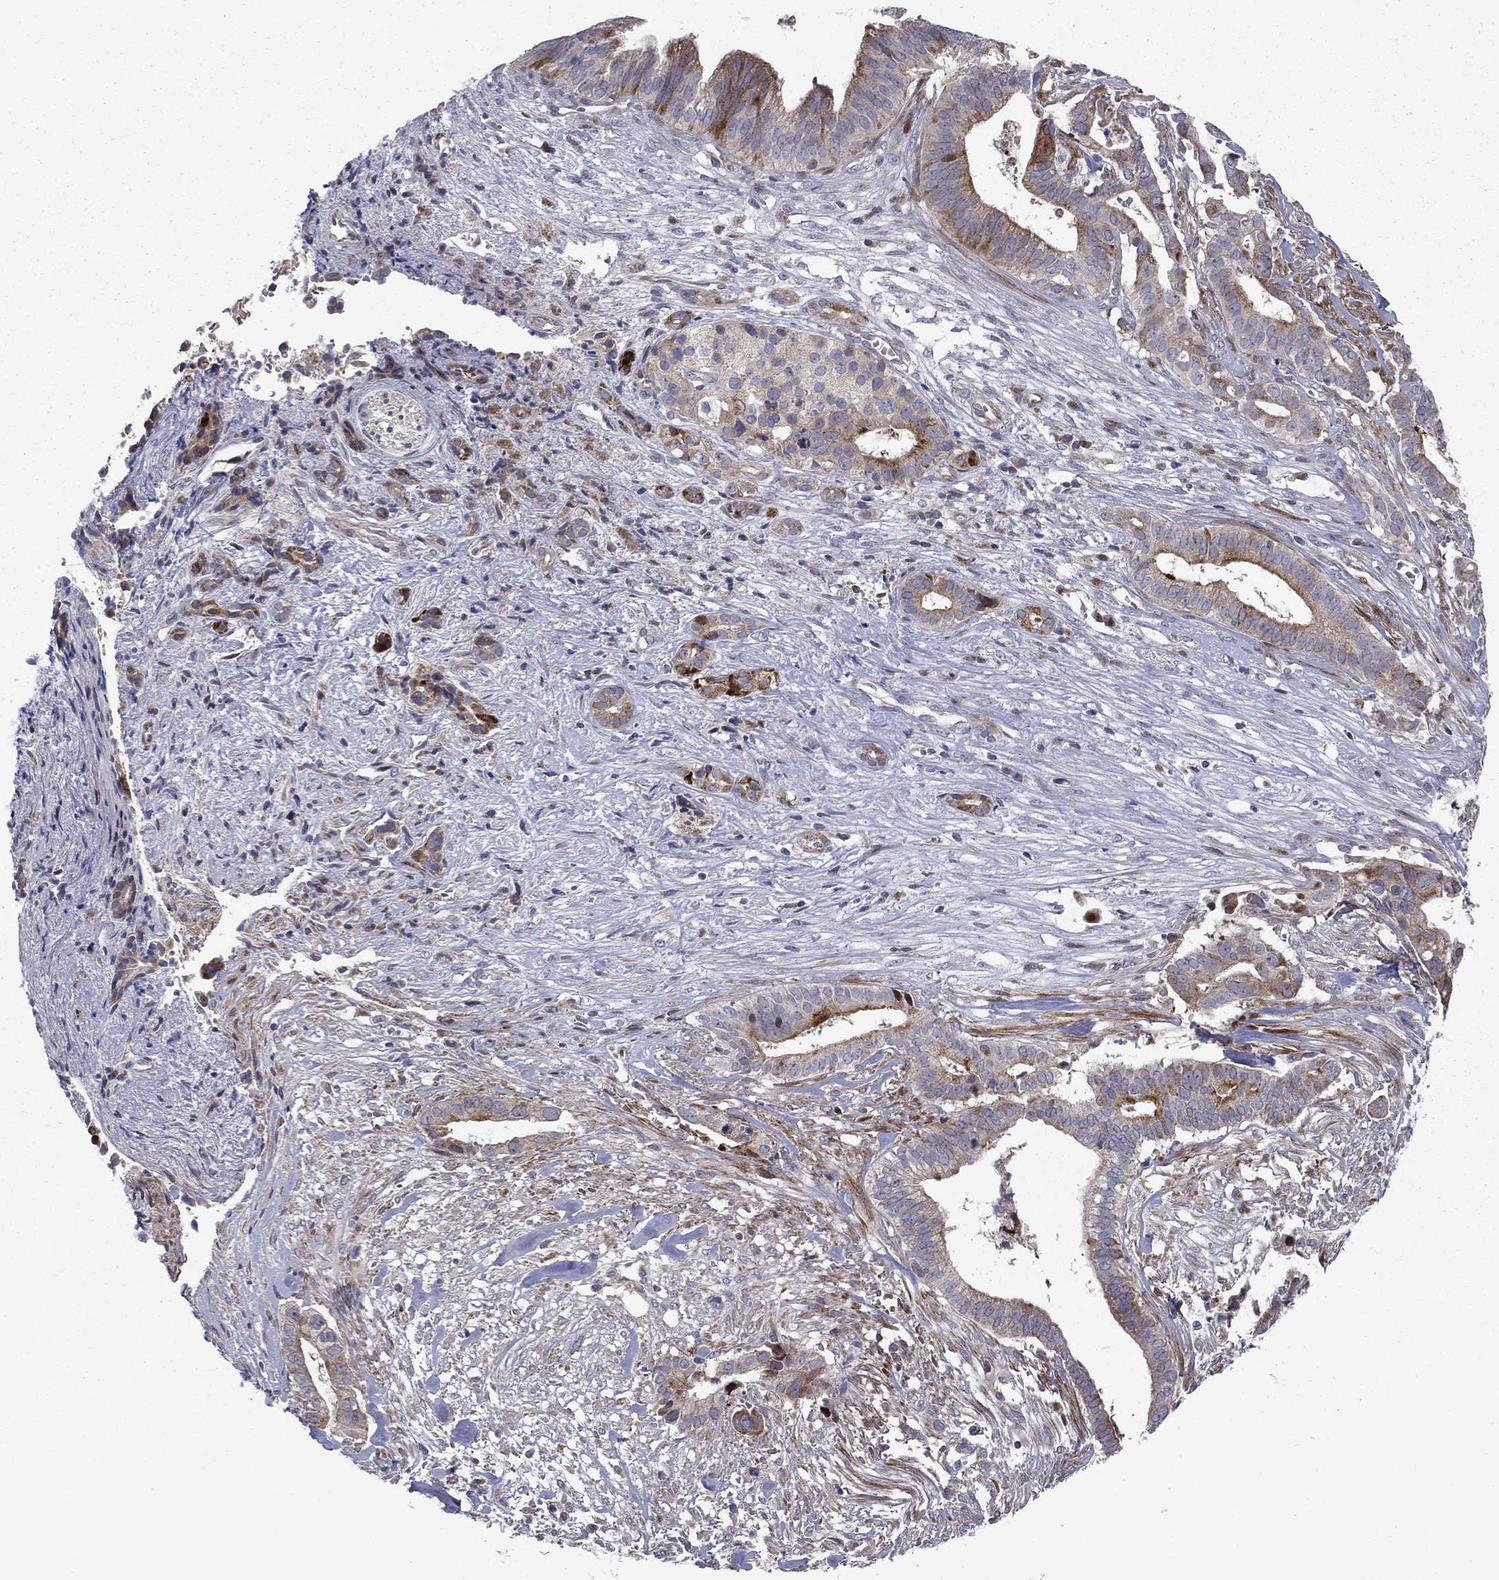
{"staining": {"intensity": "moderate", "quantity": "25%-75%", "location": "cytoplasmic/membranous"}, "tissue": "pancreatic cancer", "cell_type": "Tumor cells", "image_type": "cancer", "snomed": [{"axis": "morphology", "description": "Adenocarcinoma, NOS"}, {"axis": "topography", "description": "Pancreas"}], "caption": "Immunohistochemical staining of pancreatic cancer shows medium levels of moderate cytoplasmic/membranous protein positivity in about 25%-75% of tumor cells.", "gene": "MIOS", "patient": {"sex": "male", "age": 61}}